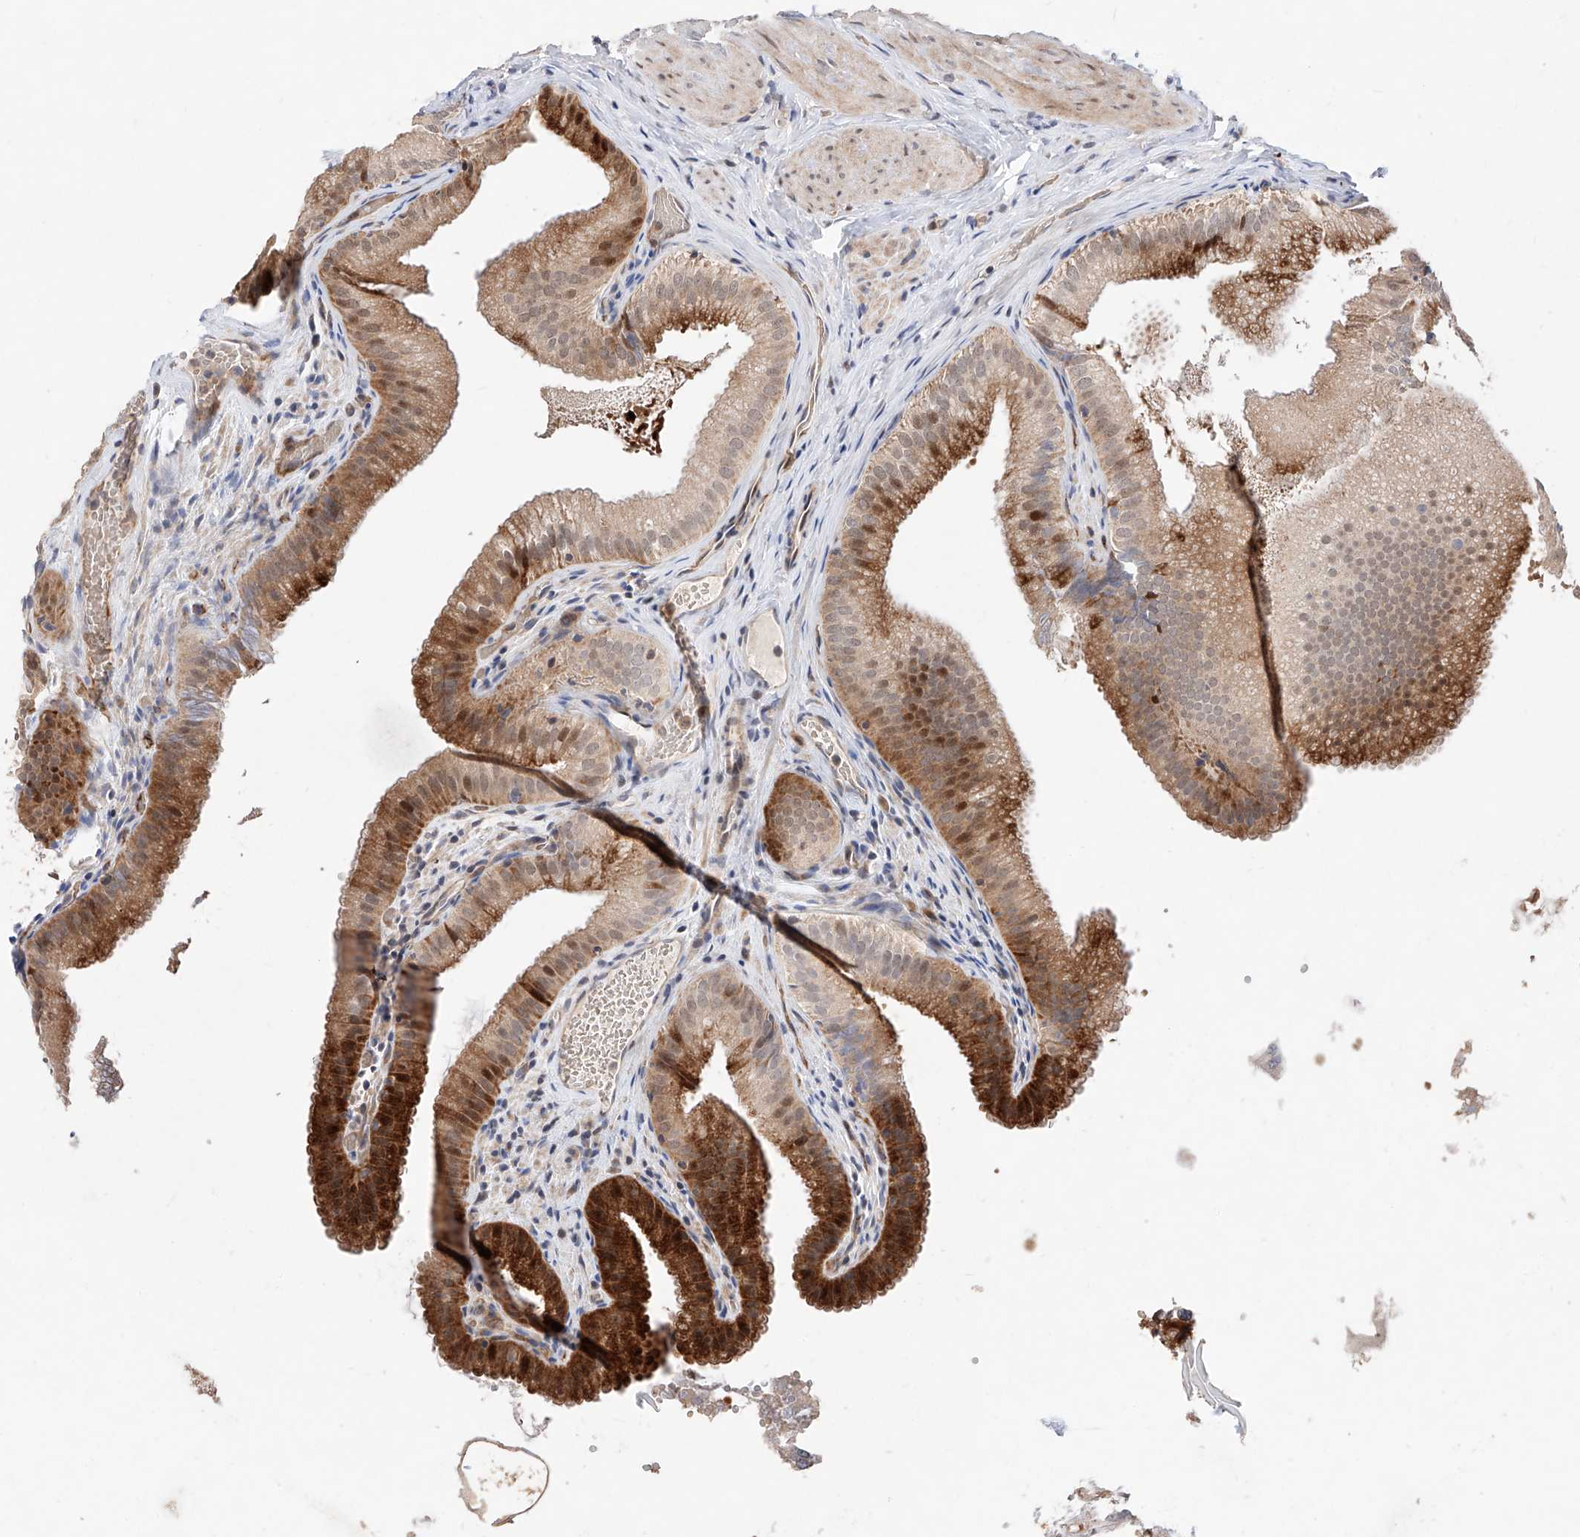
{"staining": {"intensity": "strong", "quantity": ">75%", "location": "cytoplasmic/membranous,nuclear"}, "tissue": "gallbladder", "cell_type": "Glandular cells", "image_type": "normal", "snomed": [{"axis": "morphology", "description": "Normal tissue, NOS"}, {"axis": "topography", "description": "Gallbladder"}], "caption": "A brown stain labels strong cytoplasmic/membranous,nuclear positivity of a protein in glandular cells of normal human gallbladder. The protein of interest is stained brown, and the nuclei are stained in blue (DAB IHC with brightfield microscopy, high magnification).", "gene": "FUCA2", "patient": {"sex": "female", "age": 30}}